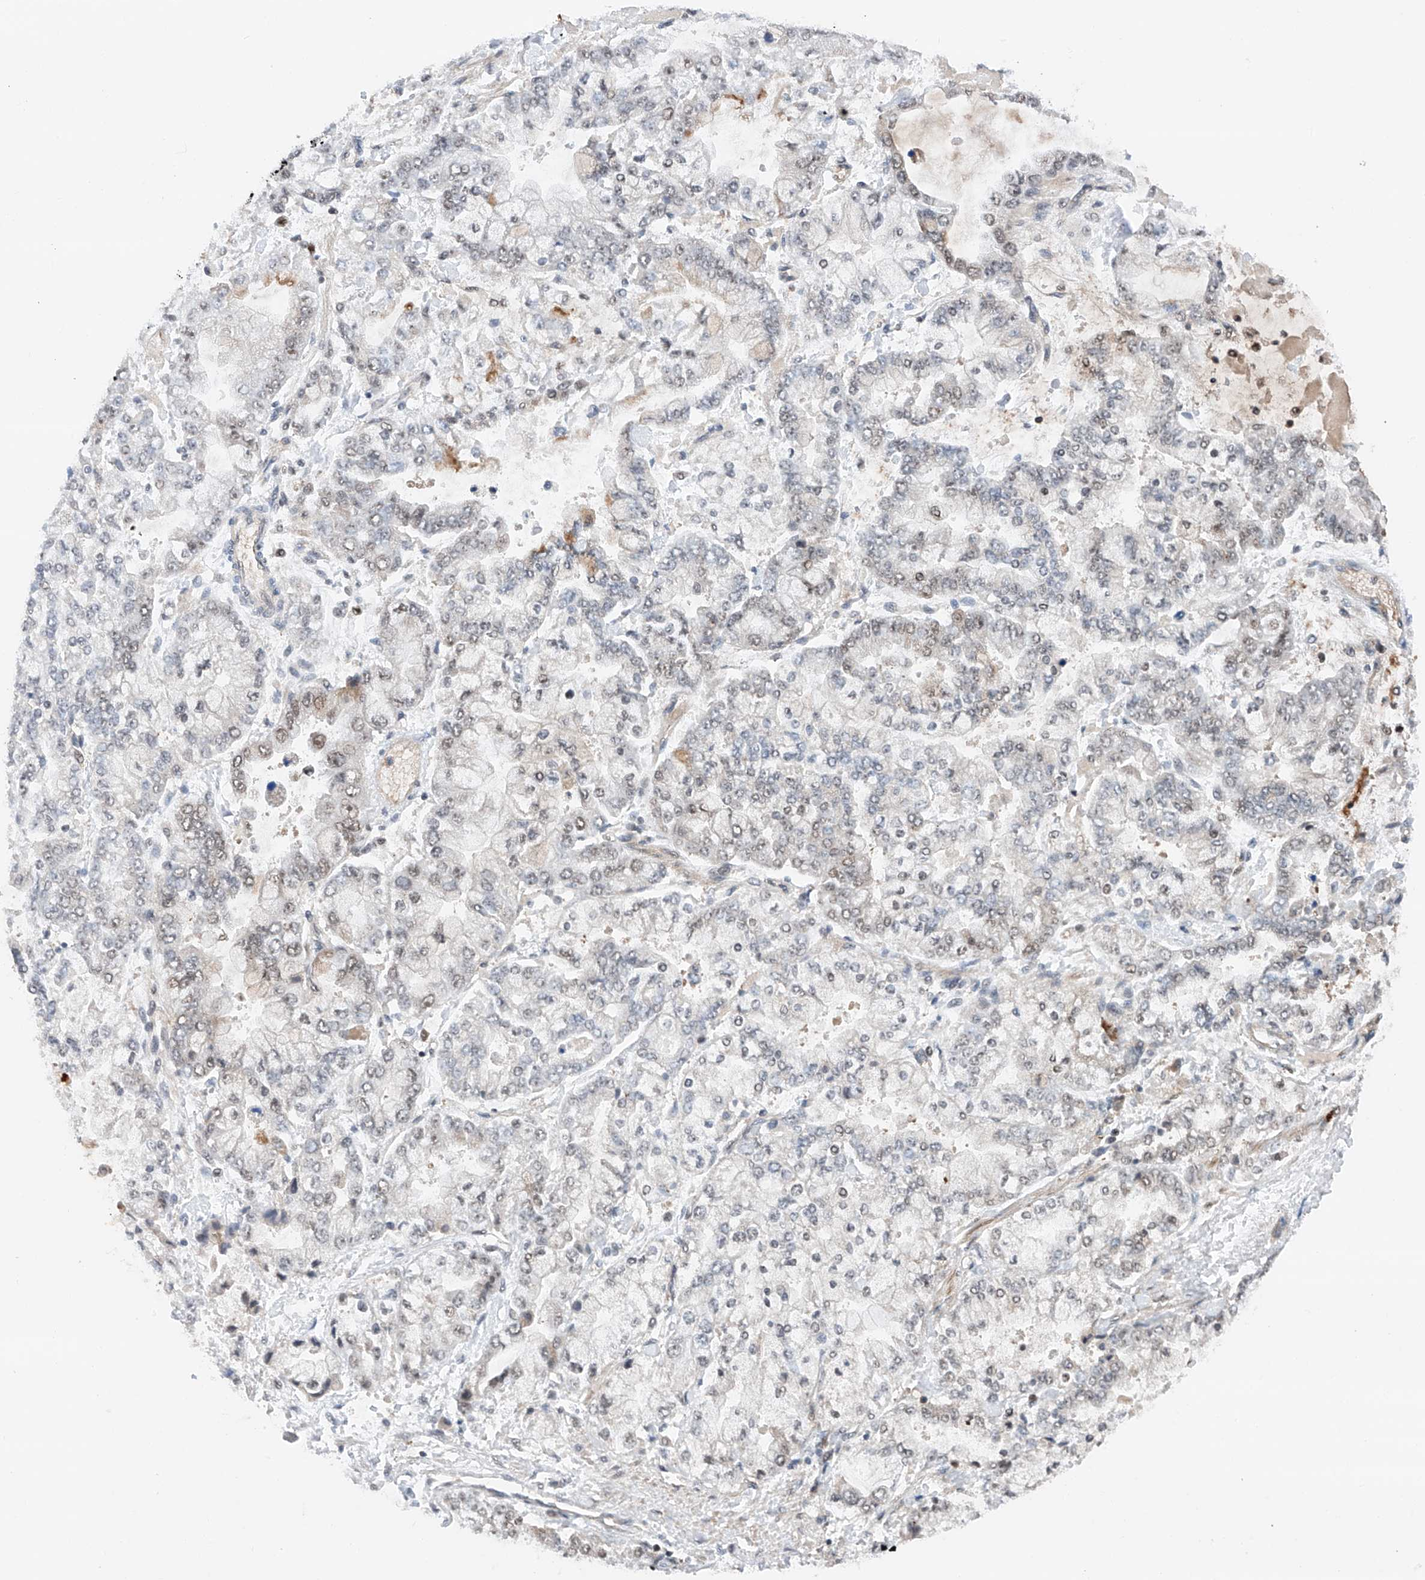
{"staining": {"intensity": "weak", "quantity": "<25%", "location": "nuclear"}, "tissue": "stomach cancer", "cell_type": "Tumor cells", "image_type": "cancer", "snomed": [{"axis": "morphology", "description": "Normal tissue, NOS"}, {"axis": "morphology", "description": "Adenocarcinoma, NOS"}, {"axis": "topography", "description": "Stomach, upper"}, {"axis": "topography", "description": "Stomach"}], "caption": "The histopathology image demonstrates no significant expression in tumor cells of stomach adenocarcinoma.", "gene": "SNRNP200", "patient": {"sex": "male", "age": 76}}